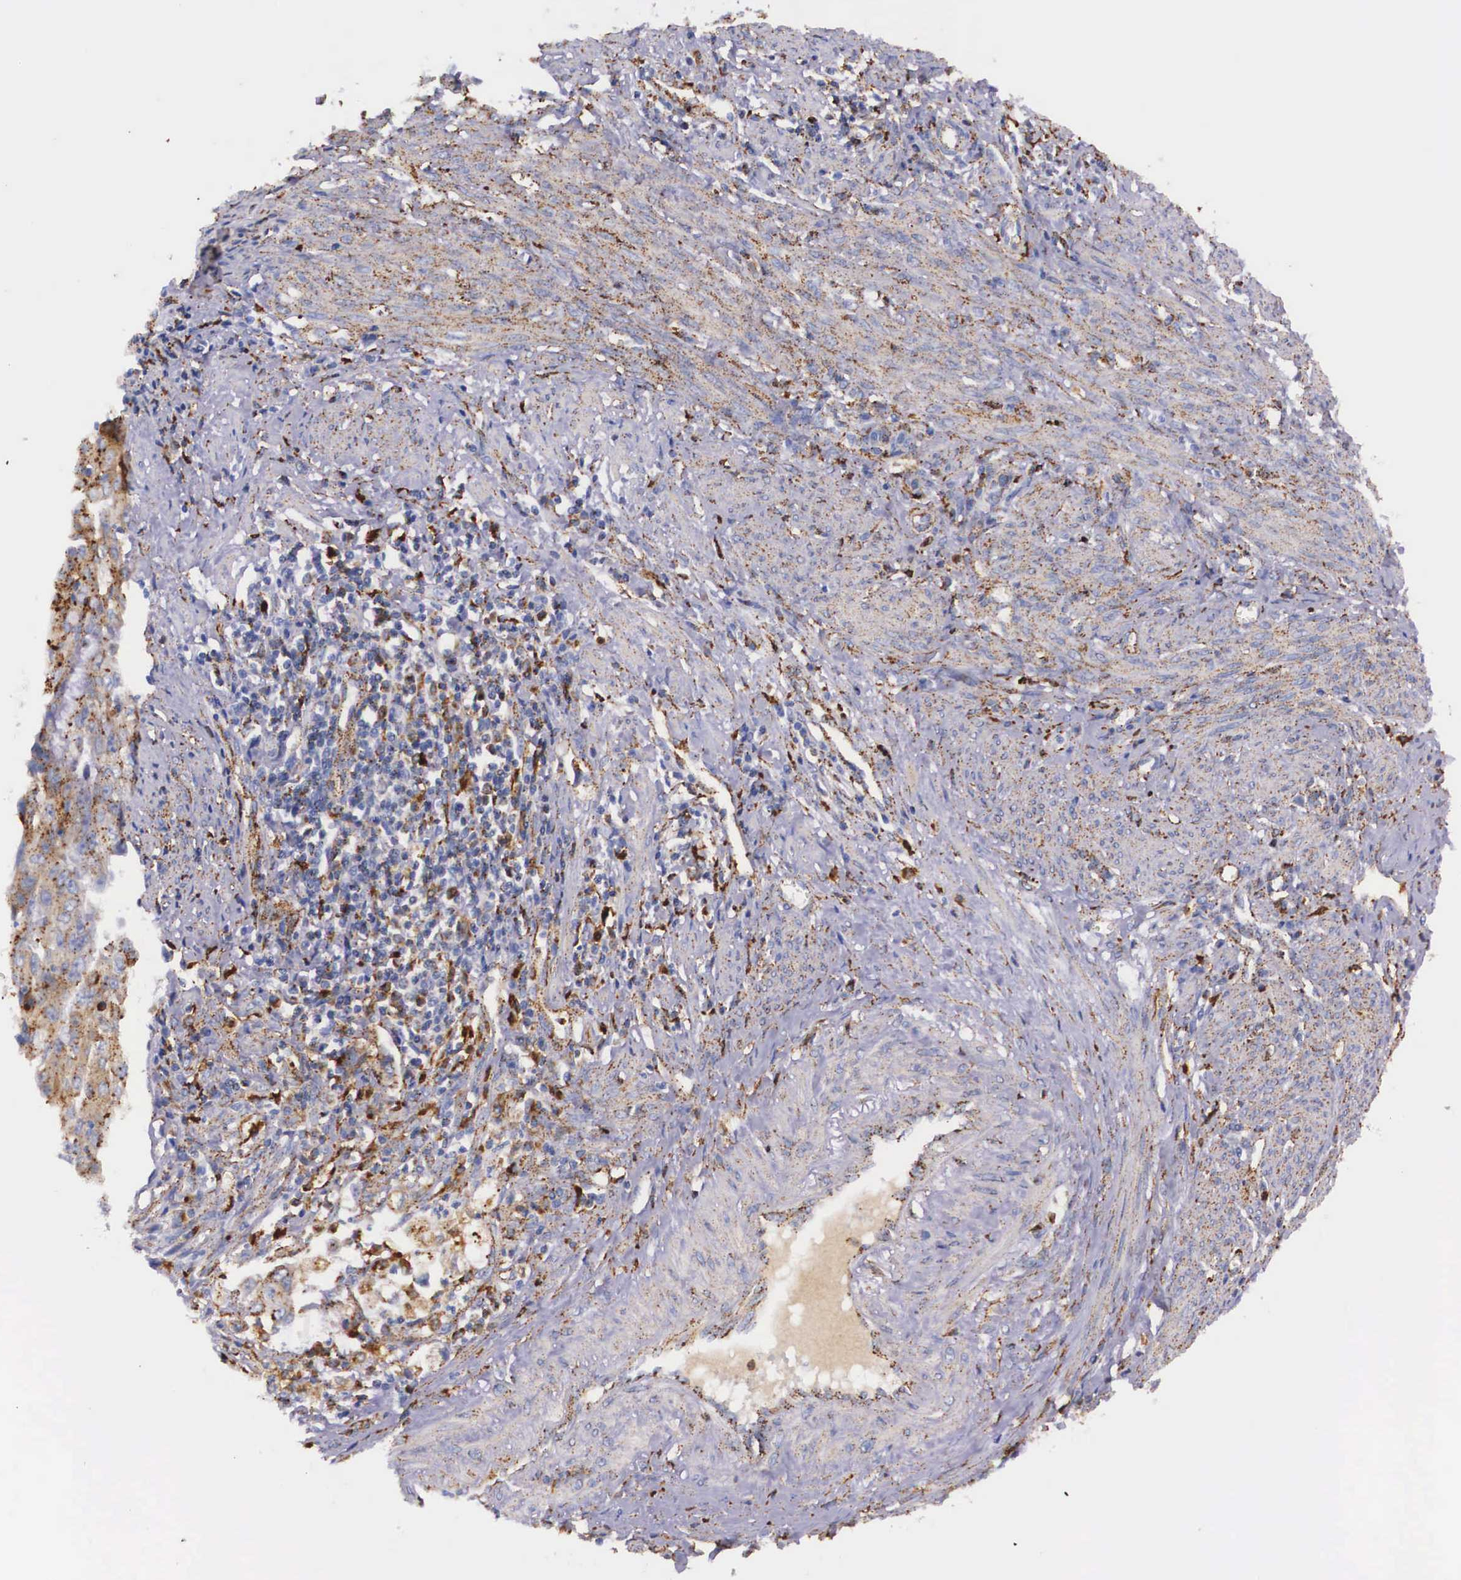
{"staining": {"intensity": "weak", "quantity": ">75%", "location": "cytoplasmic/membranous"}, "tissue": "endometrial cancer", "cell_type": "Tumor cells", "image_type": "cancer", "snomed": [{"axis": "morphology", "description": "Adenocarcinoma, NOS"}, {"axis": "topography", "description": "Endometrium"}], "caption": "A photomicrograph showing weak cytoplasmic/membranous staining in approximately >75% of tumor cells in endometrial cancer (adenocarcinoma), as visualized by brown immunohistochemical staining.", "gene": "NAGA", "patient": {"sex": "female", "age": 75}}